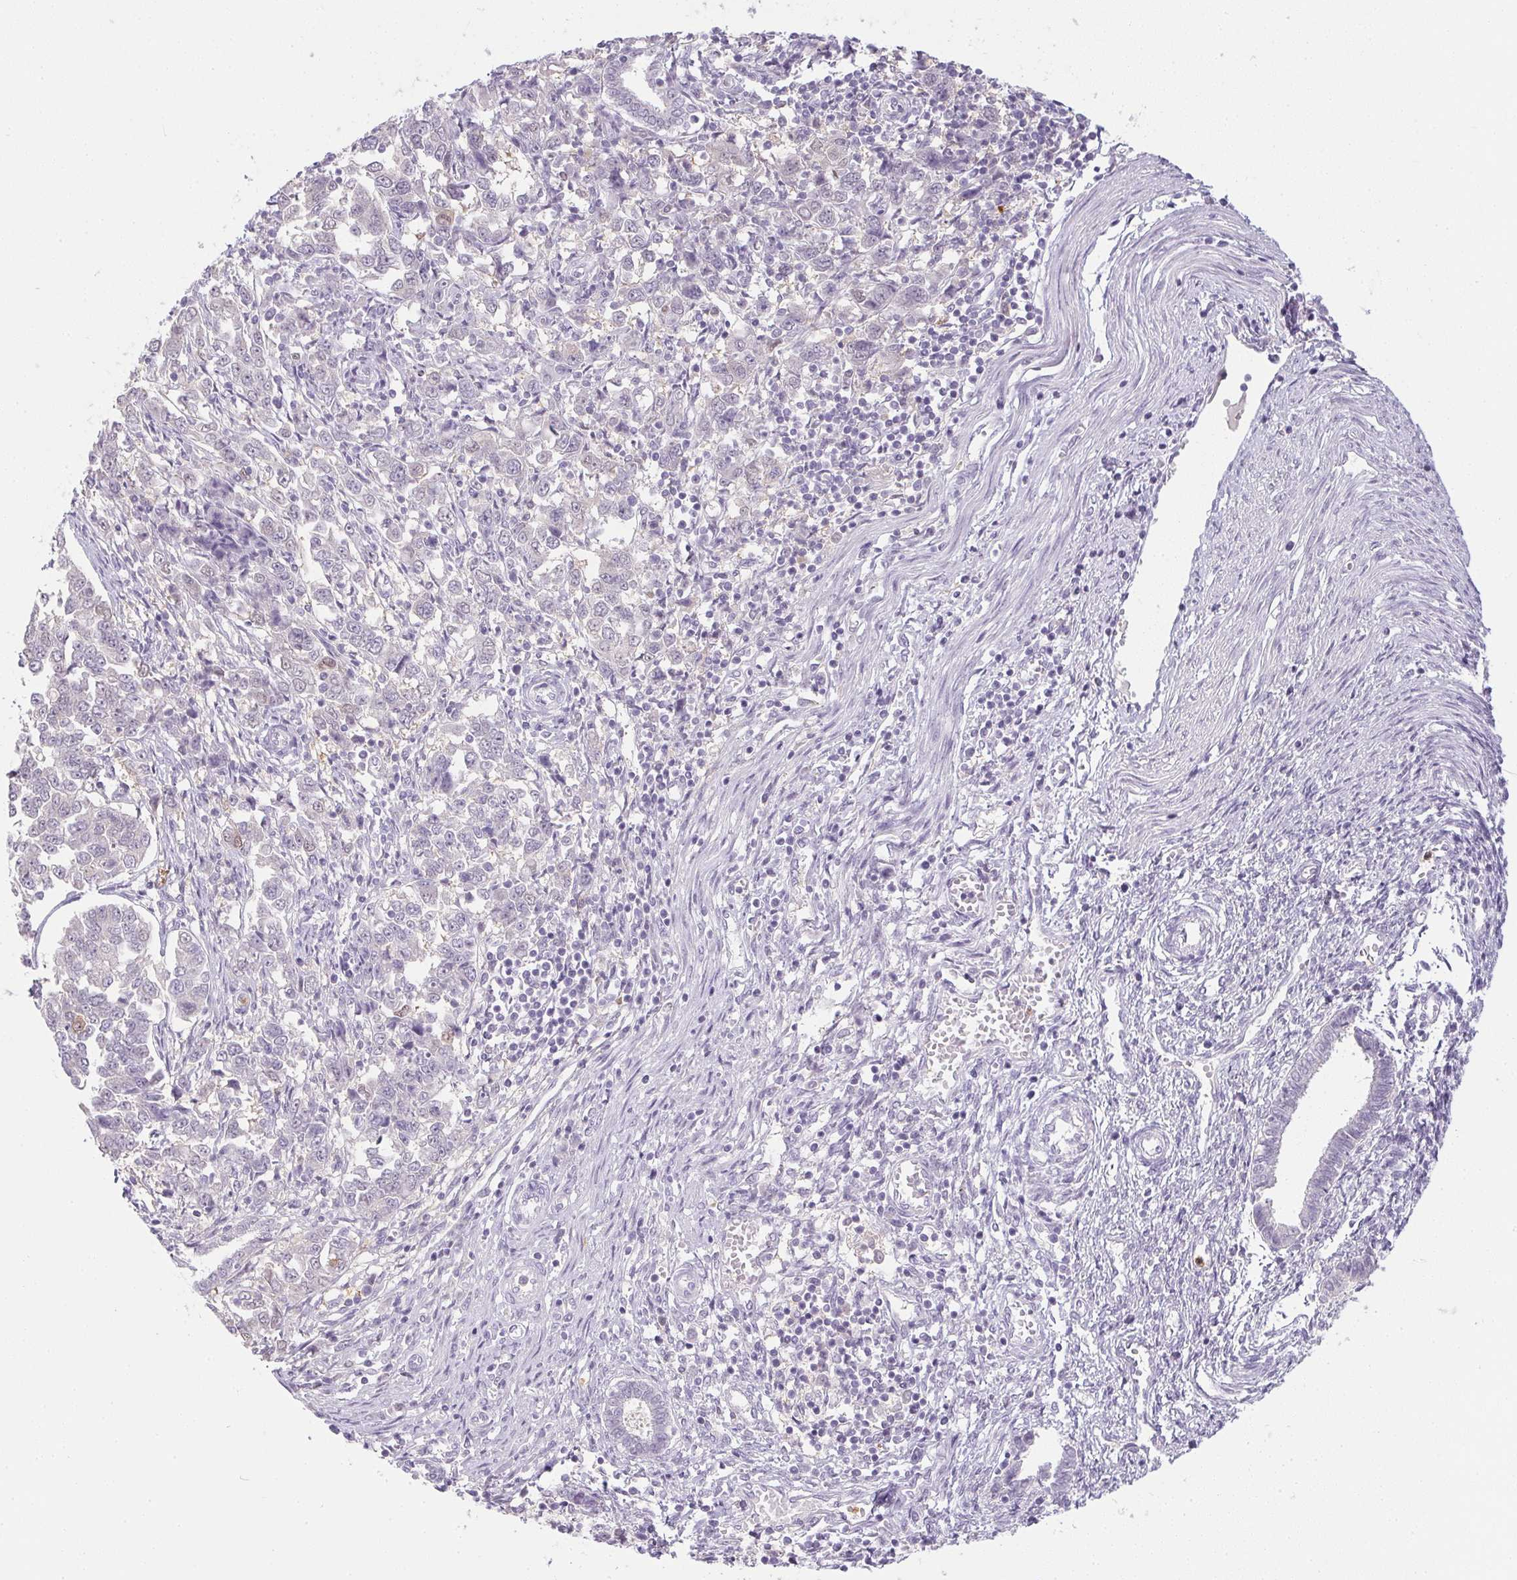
{"staining": {"intensity": "negative", "quantity": "none", "location": "none"}, "tissue": "endometrial cancer", "cell_type": "Tumor cells", "image_type": "cancer", "snomed": [{"axis": "morphology", "description": "Adenocarcinoma, NOS"}, {"axis": "topography", "description": "Endometrium"}], "caption": "This micrograph is of endometrial cancer (adenocarcinoma) stained with immunohistochemistry (IHC) to label a protein in brown with the nuclei are counter-stained blue. There is no expression in tumor cells. The staining is performed using DAB (3,3'-diaminobenzidine) brown chromogen with nuclei counter-stained in using hematoxylin.", "gene": "DNAJC5G", "patient": {"sex": "female", "age": 43}}